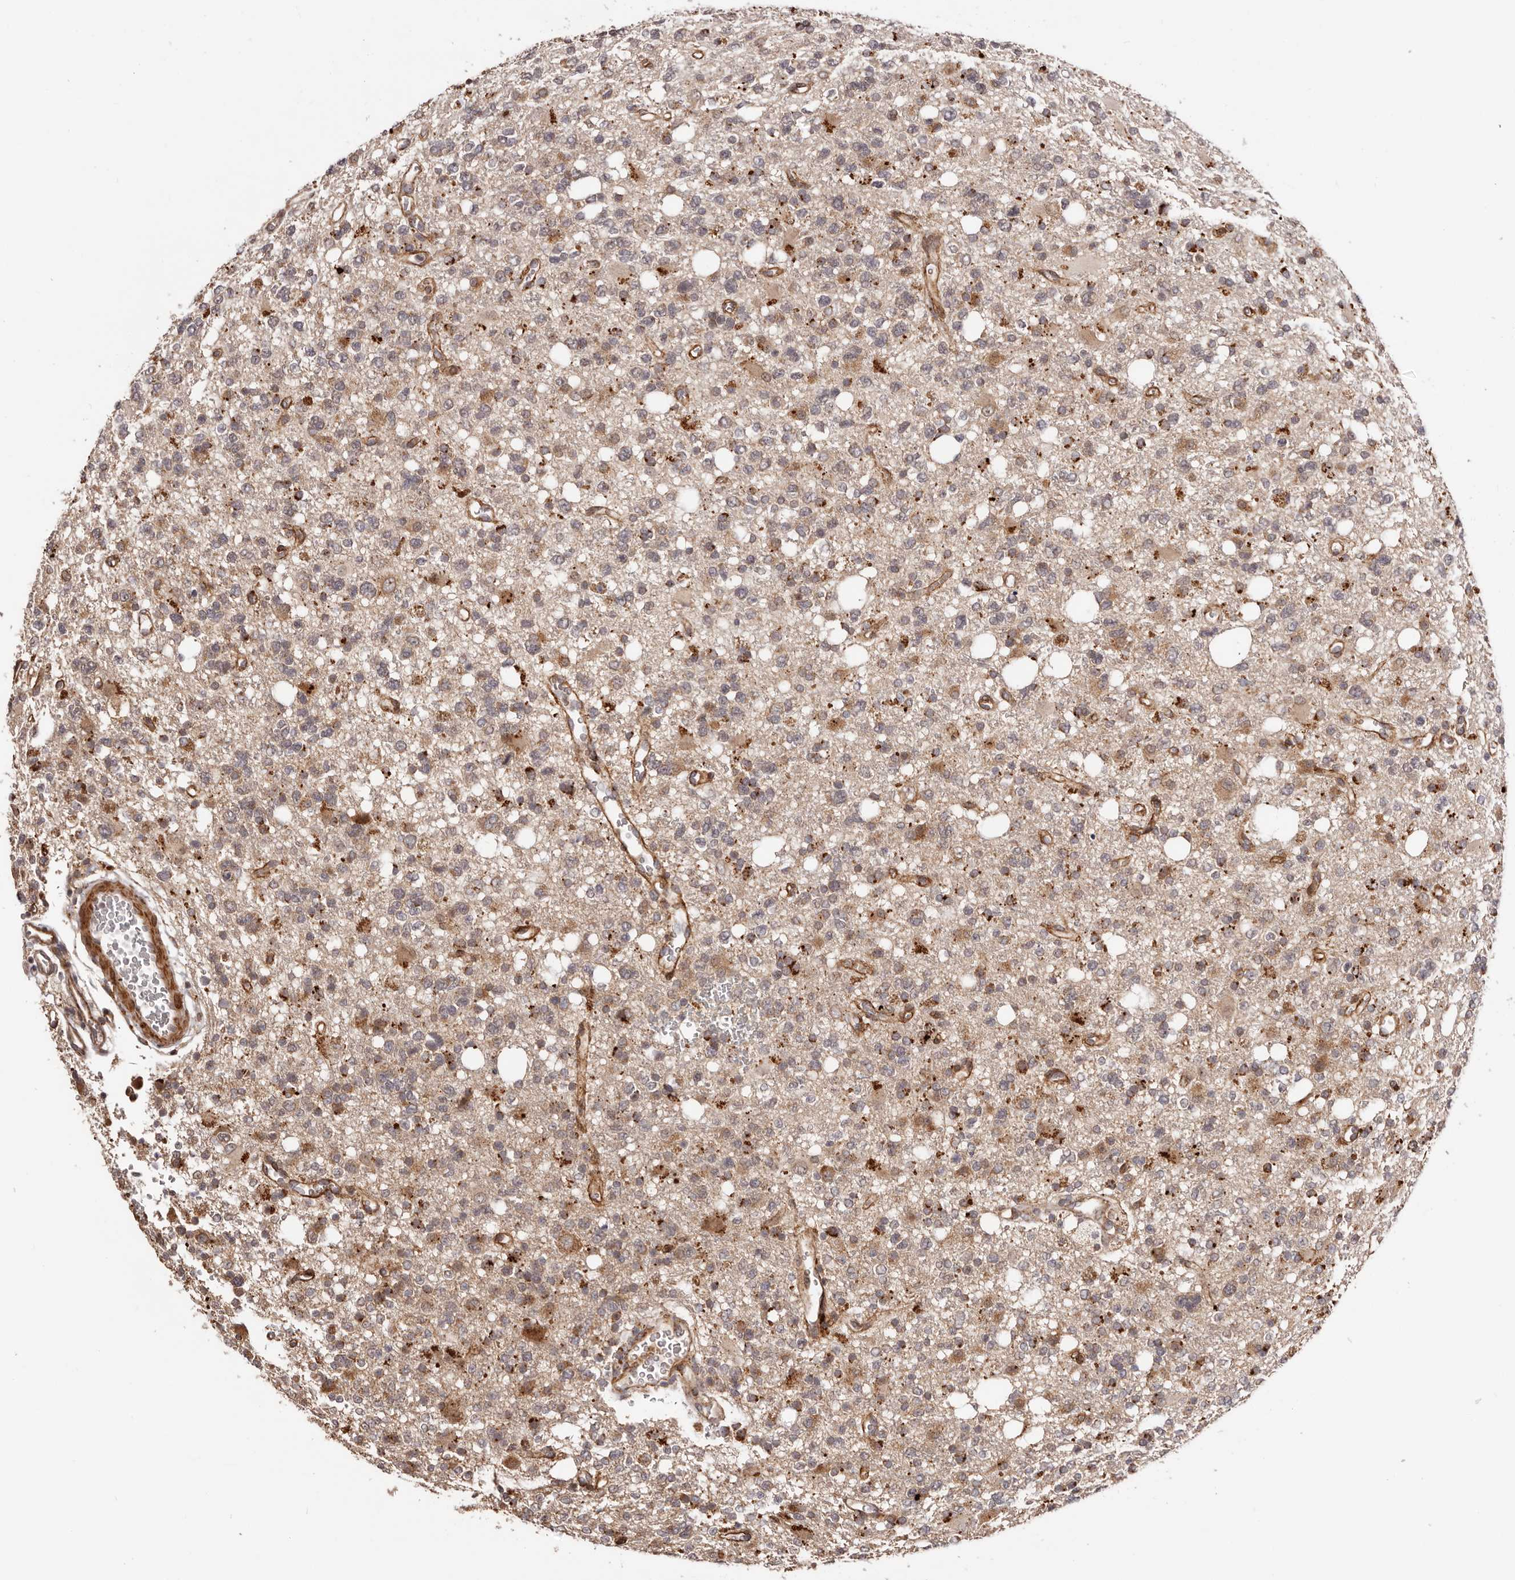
{"staining": {"intensity": "moderate", "quantity": ">75%", "location": "cytoplasmic/membranous"}, "tissue": "glioma", "cell_type": "Tumor cells", "image_type": "cancer", "snomed": [{"axis": "morphology", "description": "Glioma, malignant, High grade"}, {"axis": "topography", "description": "Brain"}], "caption": "High-grade glioma (malignant) was stained to show a protein in brown. There is medium levels of moderate cytoplasmic/membranous expression in about >75% of tumor cells. (DAB (3,3'-diaminobenzidine) IHC, brown staining for protein, blue staining for nuclei).", "gene": "MICAL2", "patient": {"sex": "female", "age": 62}}